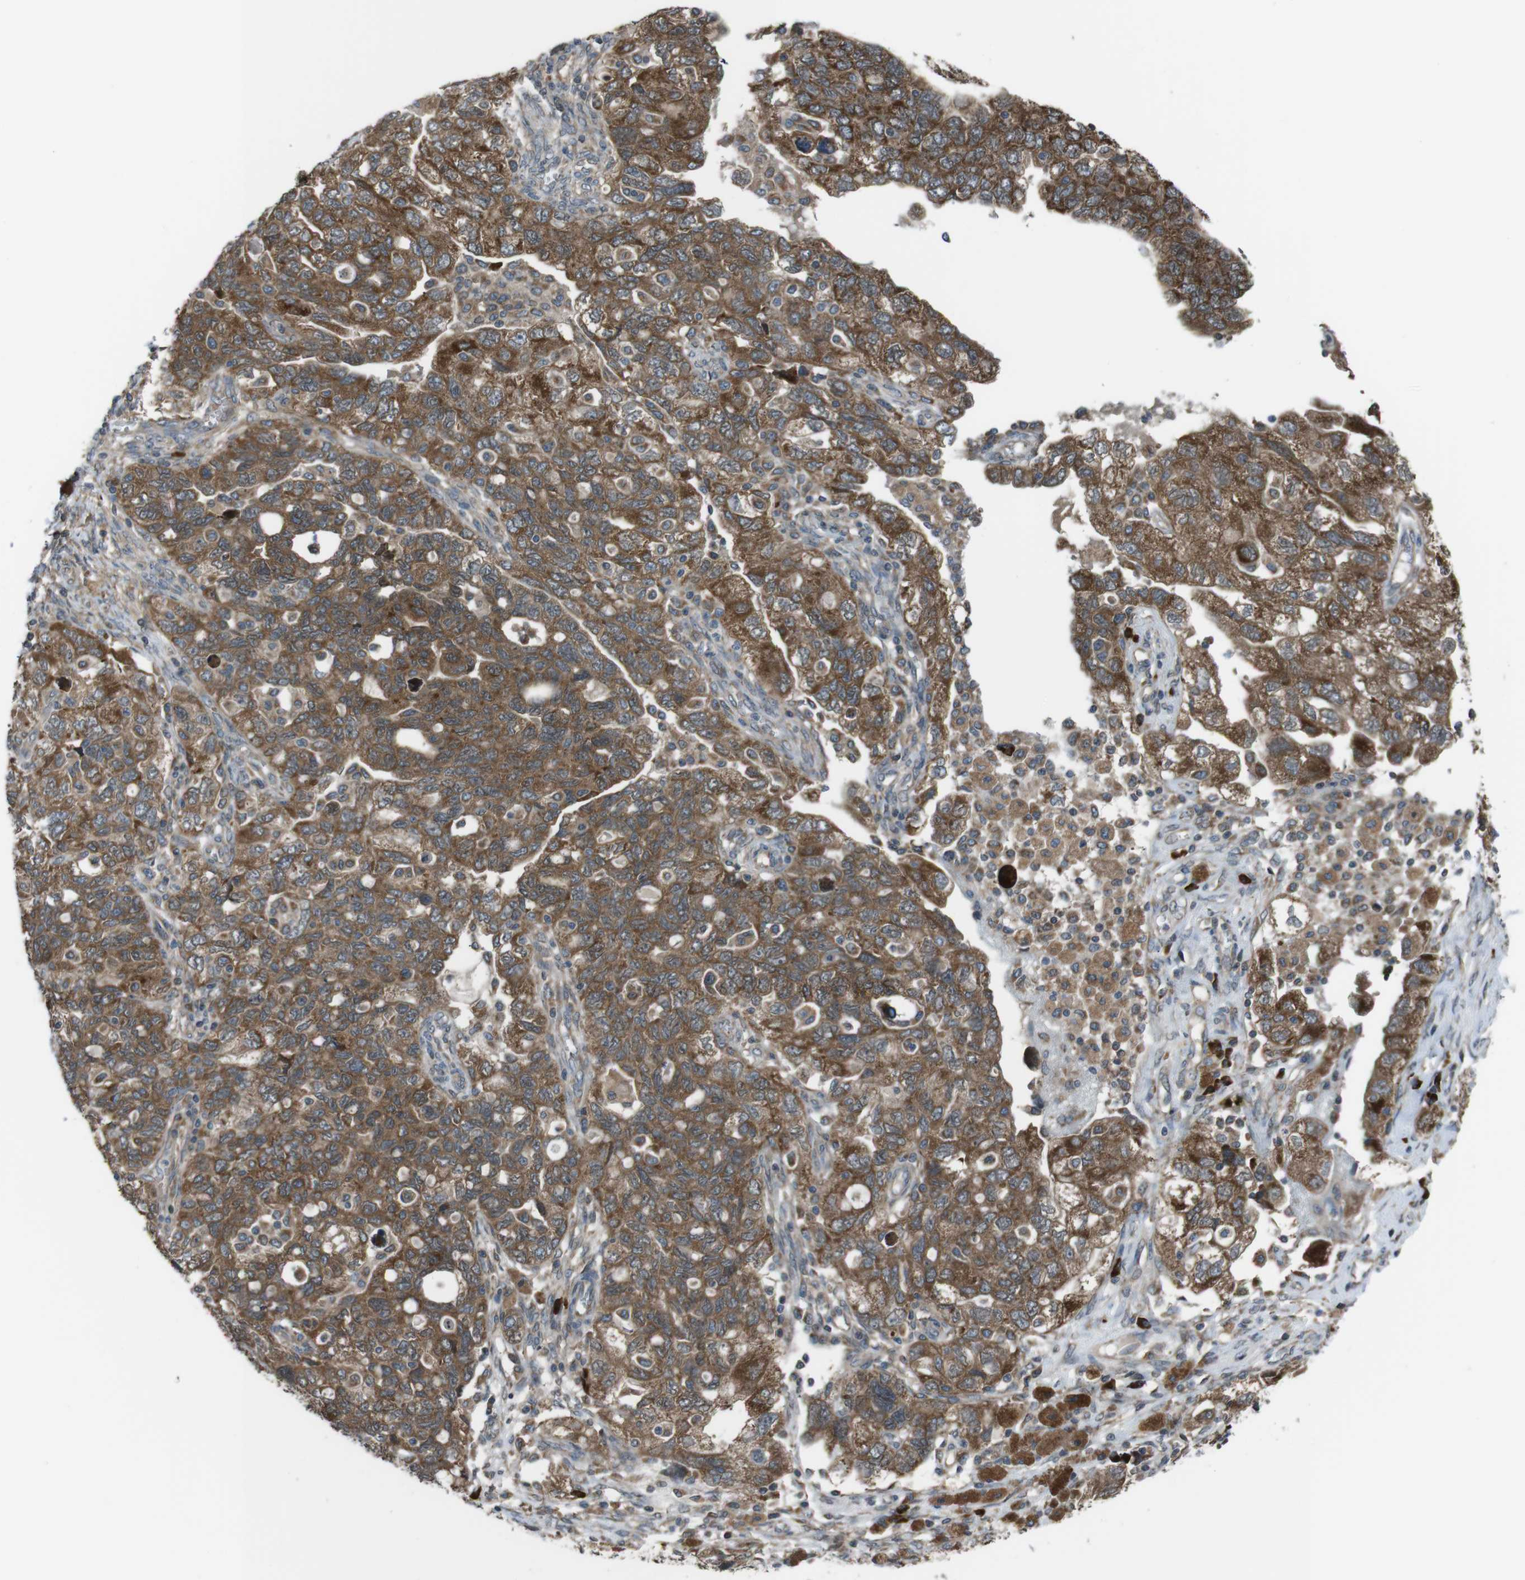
{"staining": {"intensity": "moderate", "quantity": ">75%", "location": "cytoplasmic/membranous"}, "tissue": "ovarian cancer", "cell_type": "Tumor cells", "image_type": "cancer", "snomed": [{"axis": "morphology", "description": "Carcinoma, NOS"}, {"axis": "morphology", "description": "Cystadenocarcinoma, serous, NOS"}, {"axis": "topography", "description": "Ovary"}], "caption": "Protein analysis of carcinoma (ovarian) tissue exhibits moderate cytoplasmic/membranous staining in about >75% of tumor cells. (DAB = brown stain, brightfield microscopy at high magnification).", "gene": "SSR3", "patient": {"sex": "female", "age": 69}}